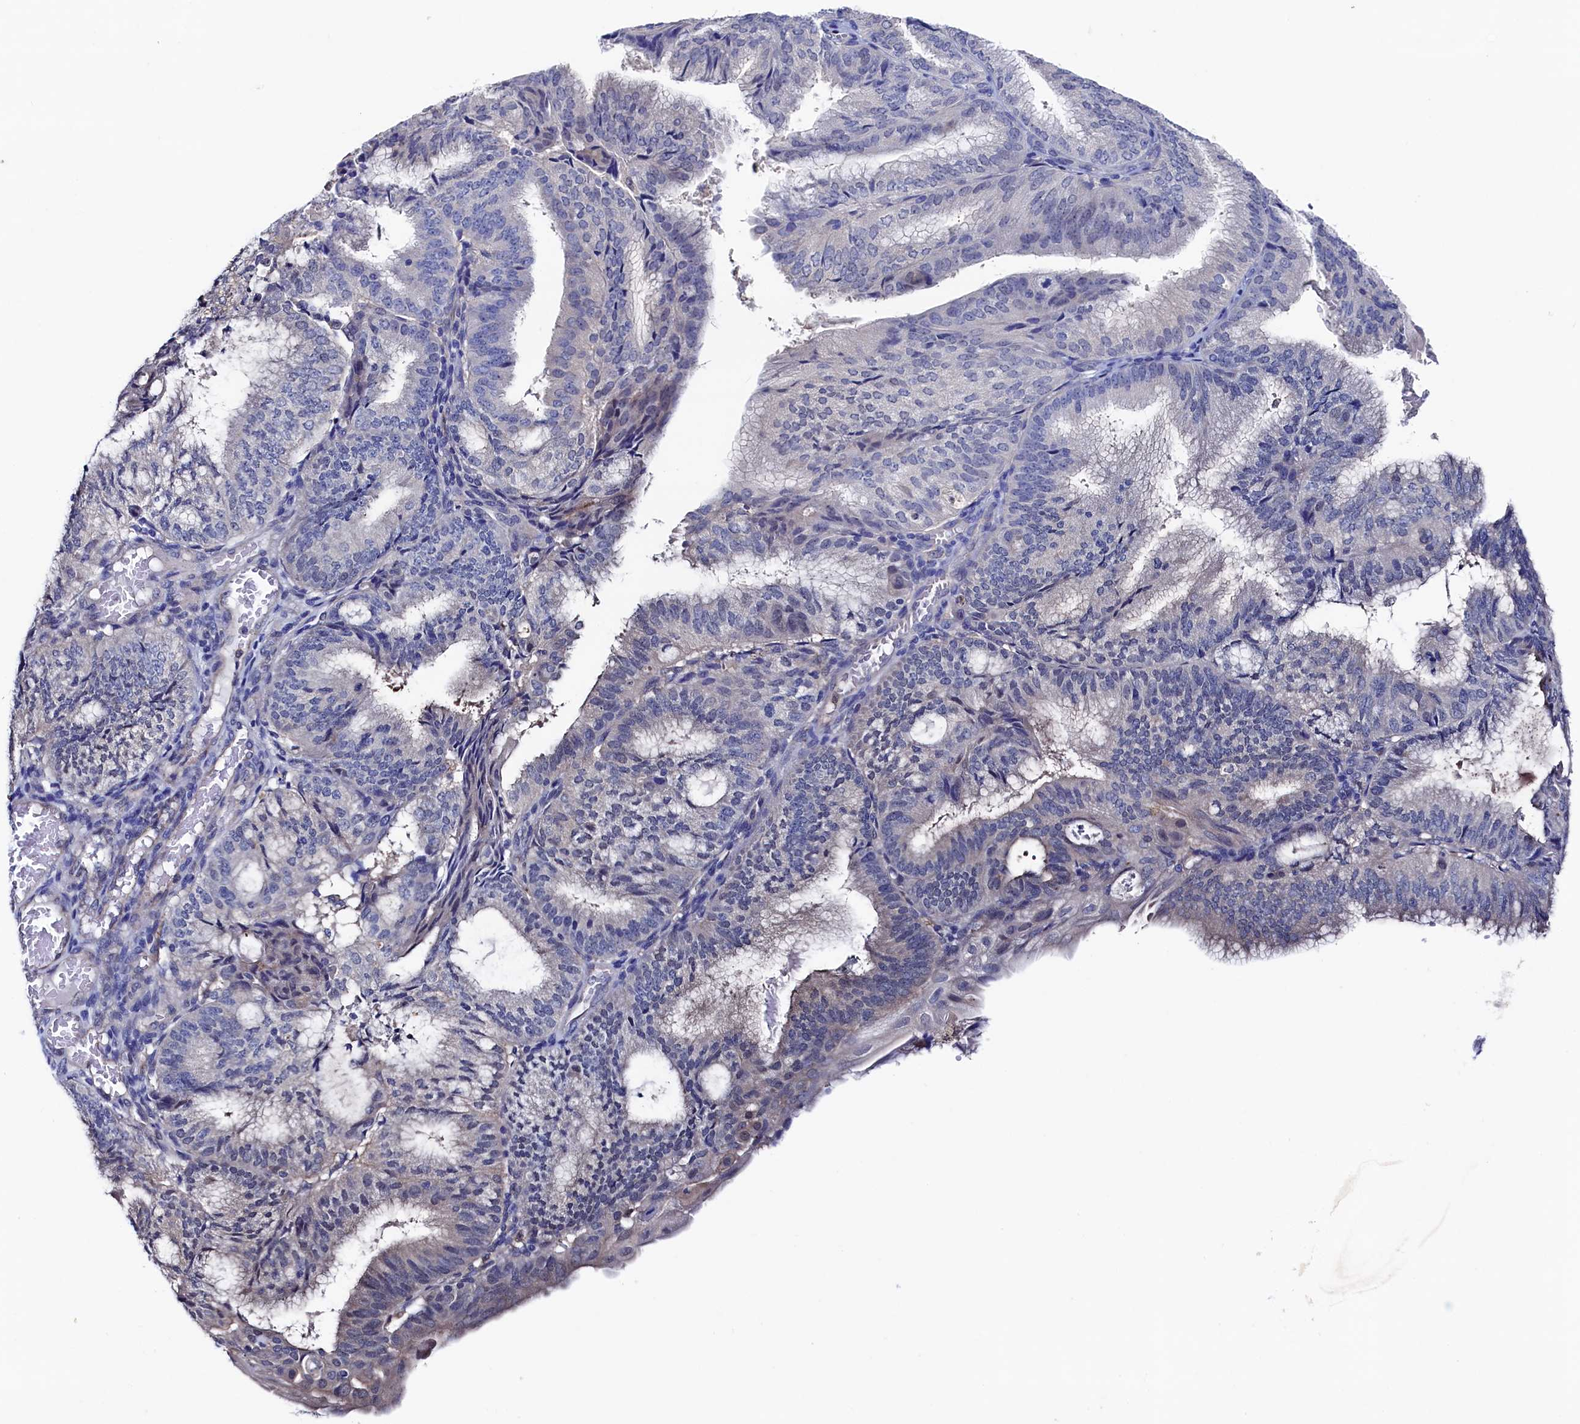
{"staining": {"intensity": "negative", "quantity": "none", "location": "none"}, "tissue": "endometrial cancer", "cell_type": "Tumor cells", "image_type": "cancer", "snomed": [{"axis": "morphology", "description": "Adenocarcinoma, NOS"}, {"axis": "topography", "description": "Endometrium"}], "caption": "This is a histopathology image of immunohistochemistry (IHC) staining of adenocarcinoma (endometrial), which shows no positivity in tumor cells. The staining was performed using DAB (3,3'-diaminobenzidine) to visualize the protein expression in brown, while the nuclei were stained in blue with hematoxylin (Magnification: 20x).", "gene": "RNH1", "patient": {"sex": "female", "age": 49}}